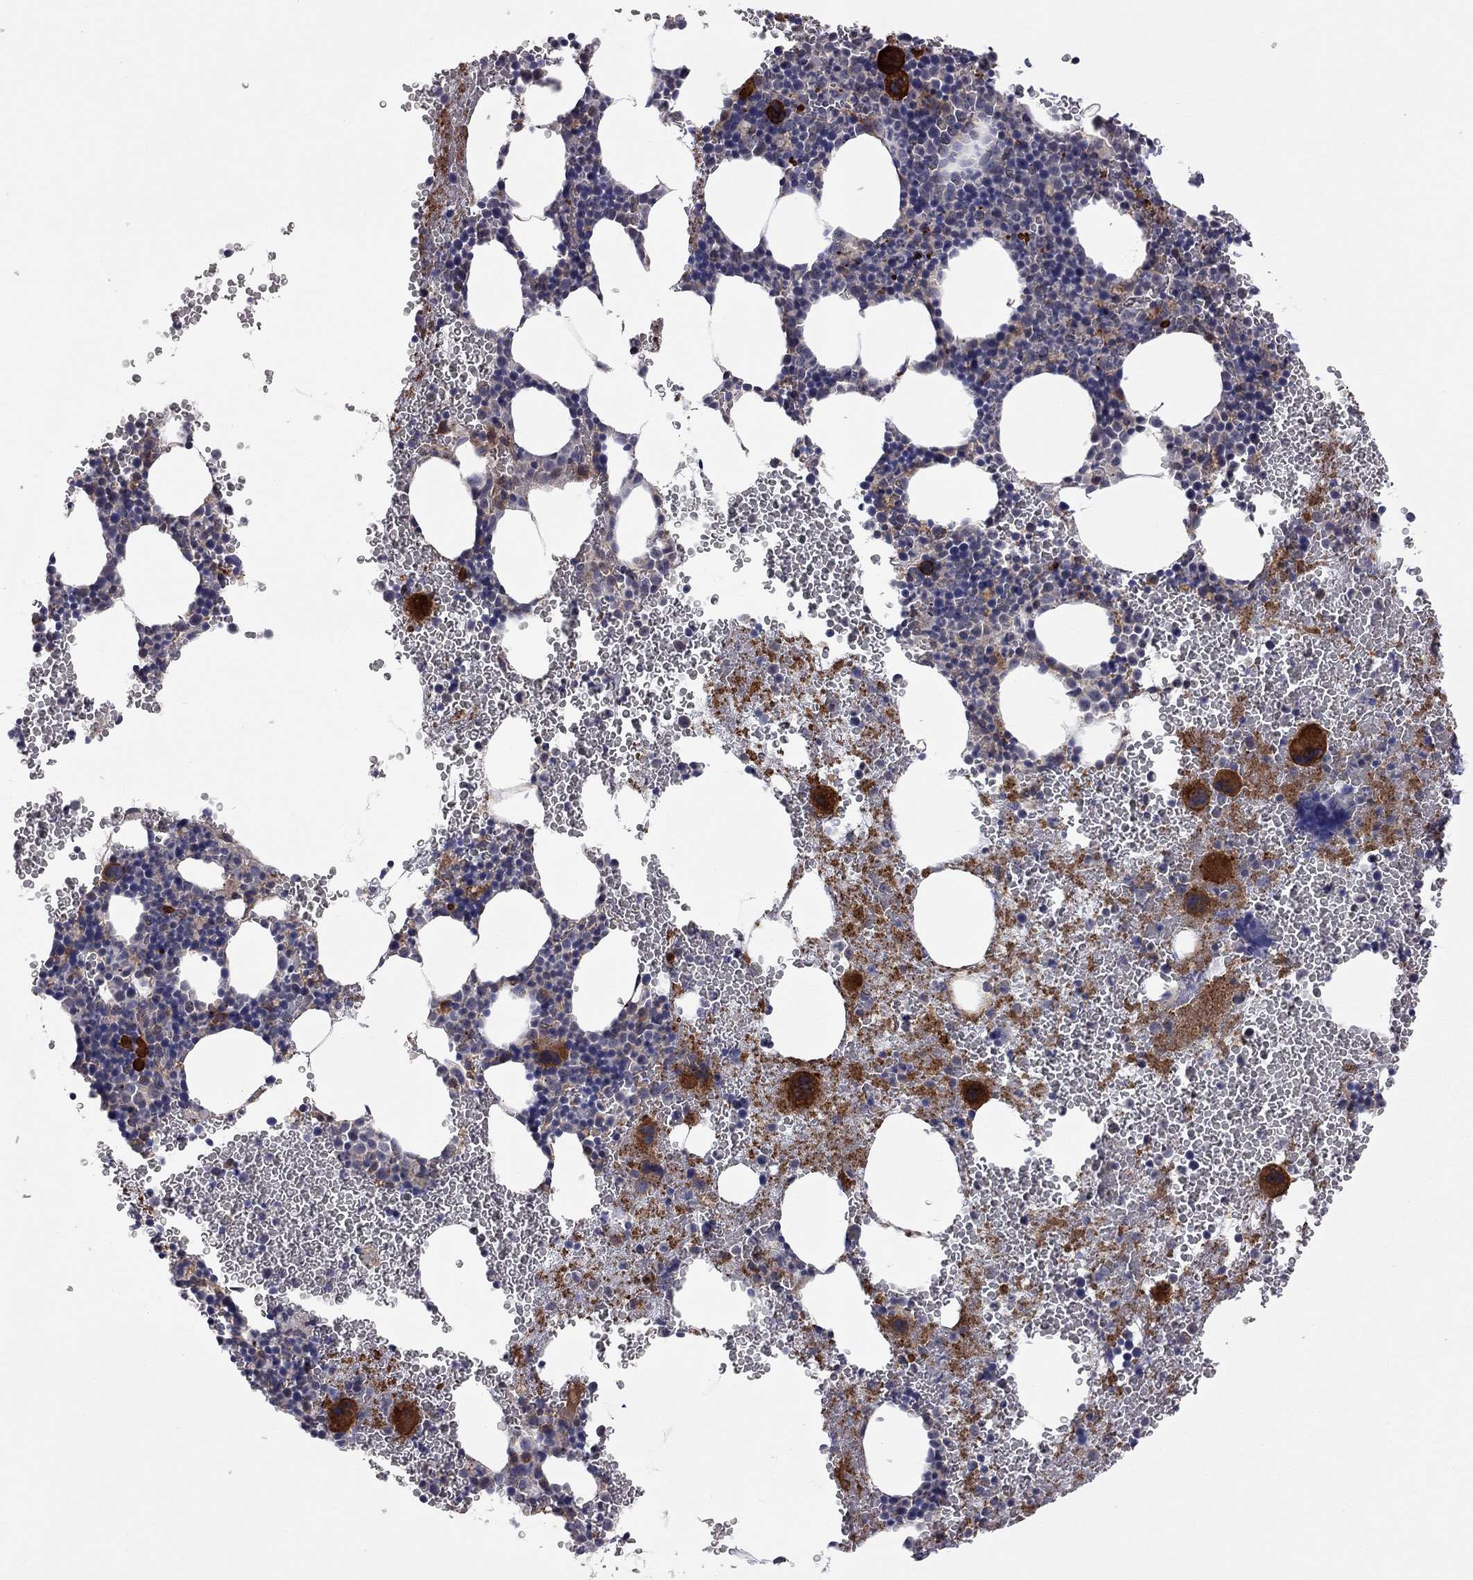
{"staining": {"intensity": "strong", "quantity": "<25%", "location": "cytoplasmic/membranous"}, "tissue": "bone marrow", "cell_type": "Hematopoietic cells", "image_type": "normal", "snomed": [{"axis": "morphology", "description": "Normal tissue, NOS"}, {"axis": "topography", "description": "Bone marrow"}], "caption": "Strong cytoplasmic/membranous positivity is seen in about <25% of hematopoietic cells in benign bone marrow. Using DAB (brown) and hematoxylin (blue) stains, captured at high magnification using brightfield microscopy.", "gene": "EXOC3L2", "patient": {"sex": "male", "age": 50}}